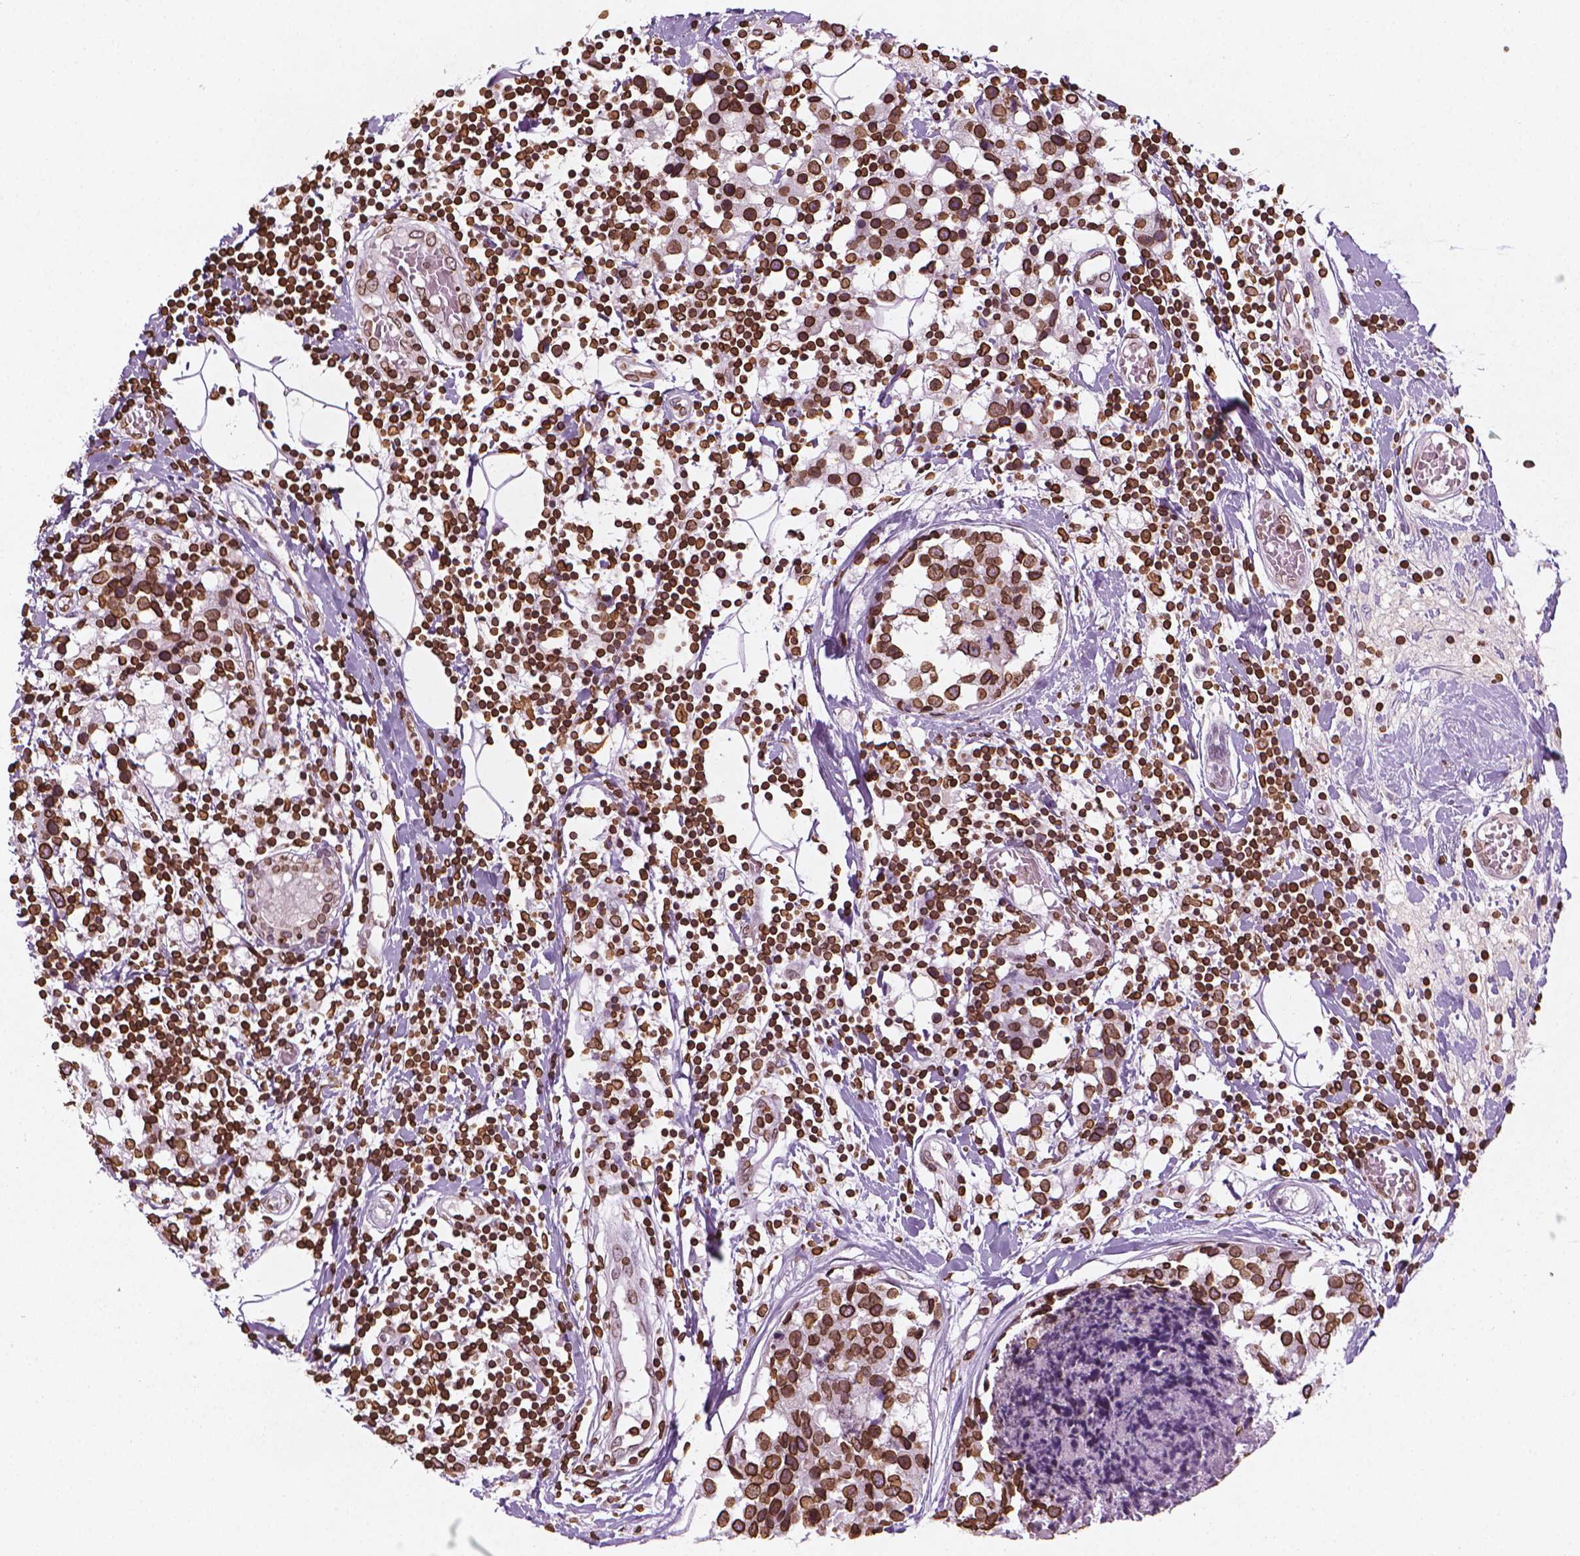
{"staining": {"intensity": "strong", "quantity": ">75%", "location": "cytoplasmic/membranous,nuclear"}, "tissue": "breast cancer", "cell_type": "Tumor cells", "image_type": "cancer", "snomed": [{"axis": "morphology", "description": "Lobular carcinoma"}, {"axis": "topography", "description": "Breast"}], "caption": "DAB (3,3'-diaminobenzidine) immunohistochemical staining of human breast cancer (lobular carcinoma) reveals strong cytoplasmic/membranous and nuclear protein positivity in approximately >75% of tumor cells.", "gene": "LMNB1", "patient": {"sex": "female", "age": 59}}